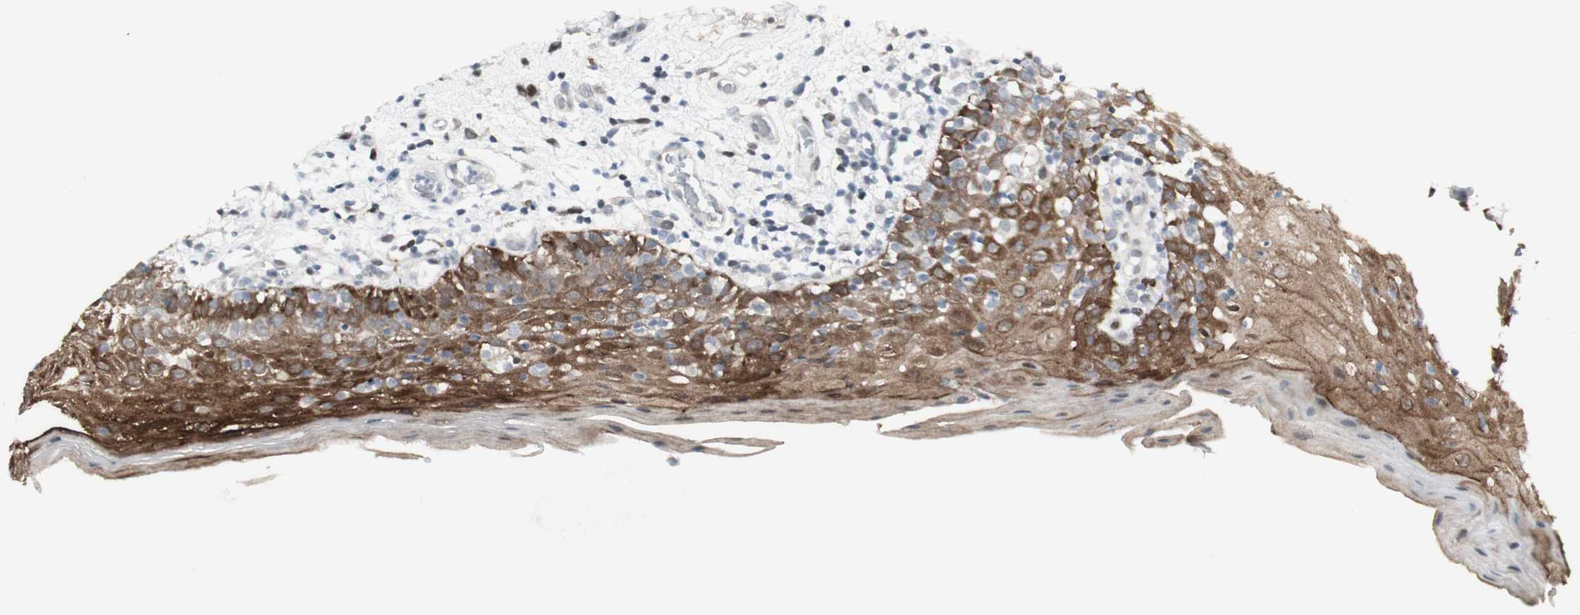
{"staining": {"intensity": "strong", "quantity": ">75%", "location": "cytoplasmic/membranous"}, "tissue": "oral mucosa", "cell_type": "Squamous epithelial cells", "image_type": "normal", "snomed": [{"axis": "morphology", "description": "Normal tissue, NOS"}, {"axis": "morphology", "description": "Squamous cell carcinoma, NOS"}, {"axis": "topography", "description": "Skeletal muscle"}, {"axis": "topography", "description": "Oral tissue"}], "caption": "Benign oral mucosa shows strong cytoplasmic/membranous expression in approximately >75% of squamous epithelial cells, visualized by immunohistochemistry.", "gene": "C1orf116", "patient": {"sex": "male", "age": 71}}